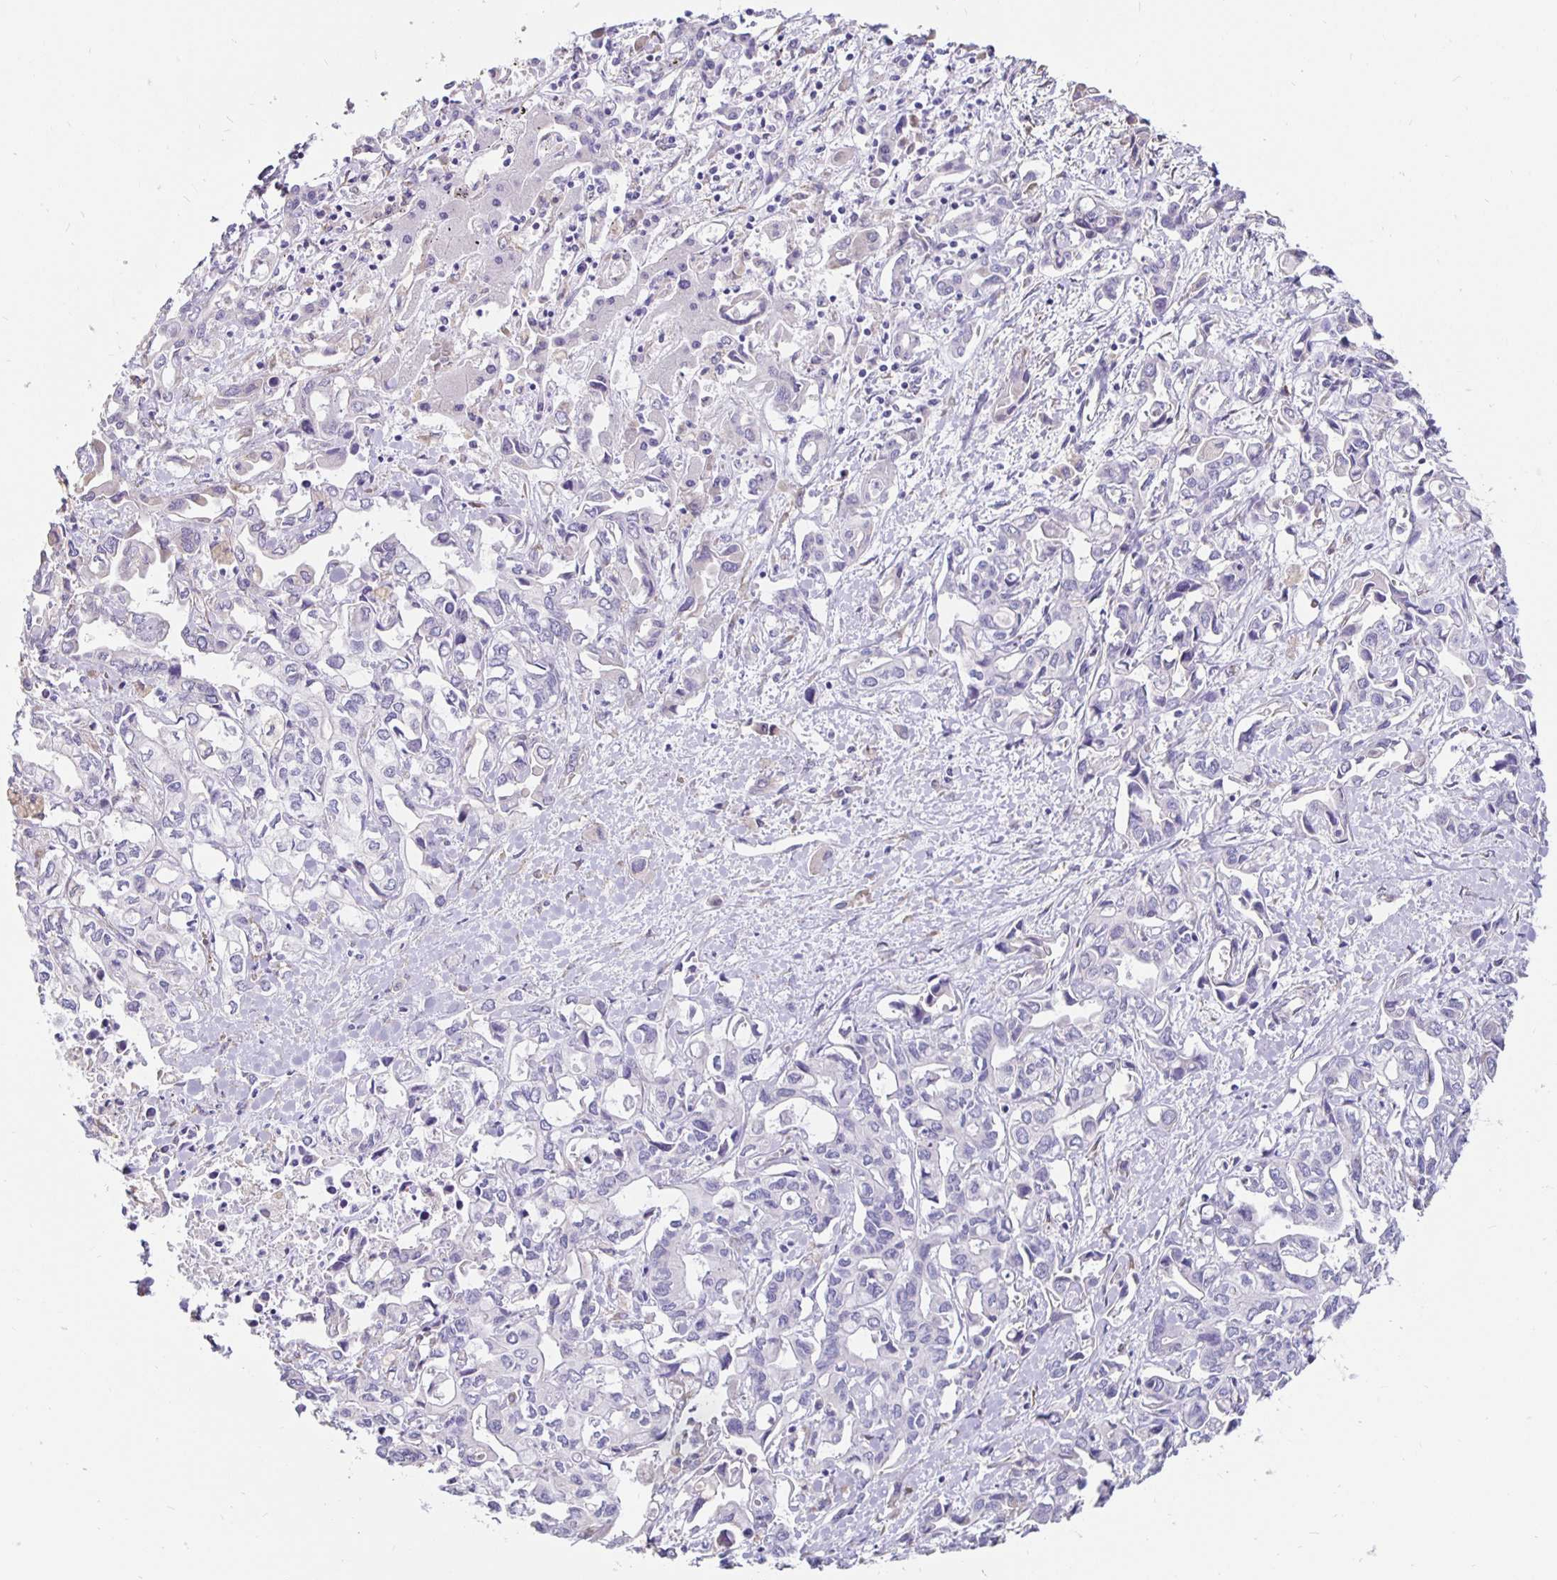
{"staining": {"intensity": "negative", "quantity": "none", "location": "none"}, "tissue": "liver cancer", "cell_type": "Tumor cells", "image_type": "cancer", "snomed": [{"axis": "morphology", "description": "Cholangiocarcinoma"}, {"axis": "topography", "description": "Liver"}], "caption": "Image shows no significant protein expression in tumor cells of cholangiocarcinoma (liver).", "gene": "DNAI2", "patient": {"sex": "female", "age": 64}}